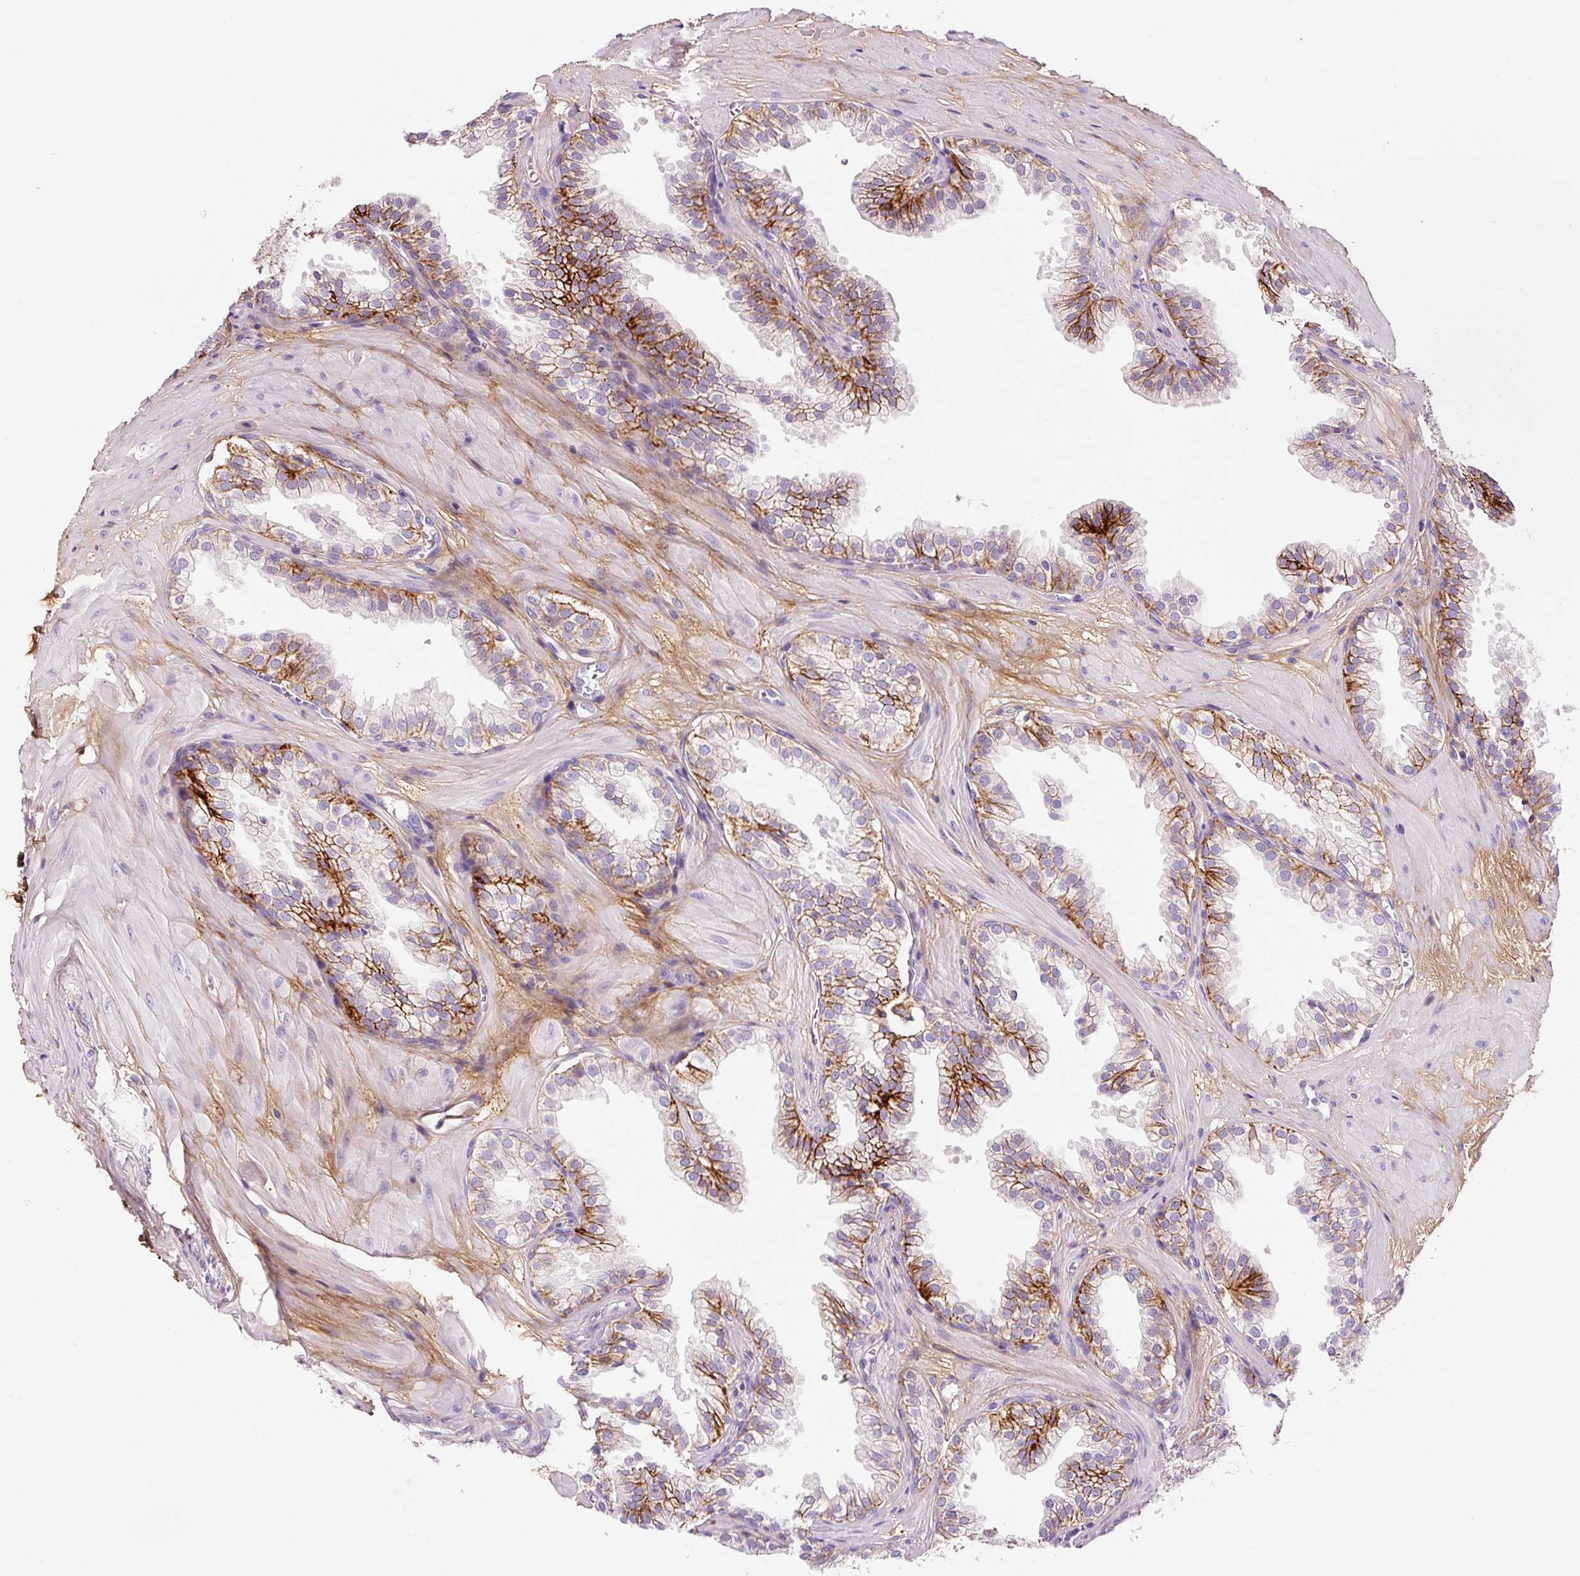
{"staining": {"intensity": "strong", "quantity": "25%-75%", "location": "cytoplasmic/membranous"}, "tissue": "prostate", "cell_type": "Glandular cells", "image_type": "normal", "snomed": [{"axis": "morphology", "description": "Normal tissue, NOS"}, {"axis": "topography", "description": "Prostate"}, {"axis": "topography", "description": "Peripheral nerve tissue"}], "caption": "Immunohistochemical staining of normal human prostate demonstrates strong cytoplasmic/membranous protein positivity in about 25%-75% of glandular cells.", "gene": "SOS2", "patient": {"sex": "male", "age": 55}}